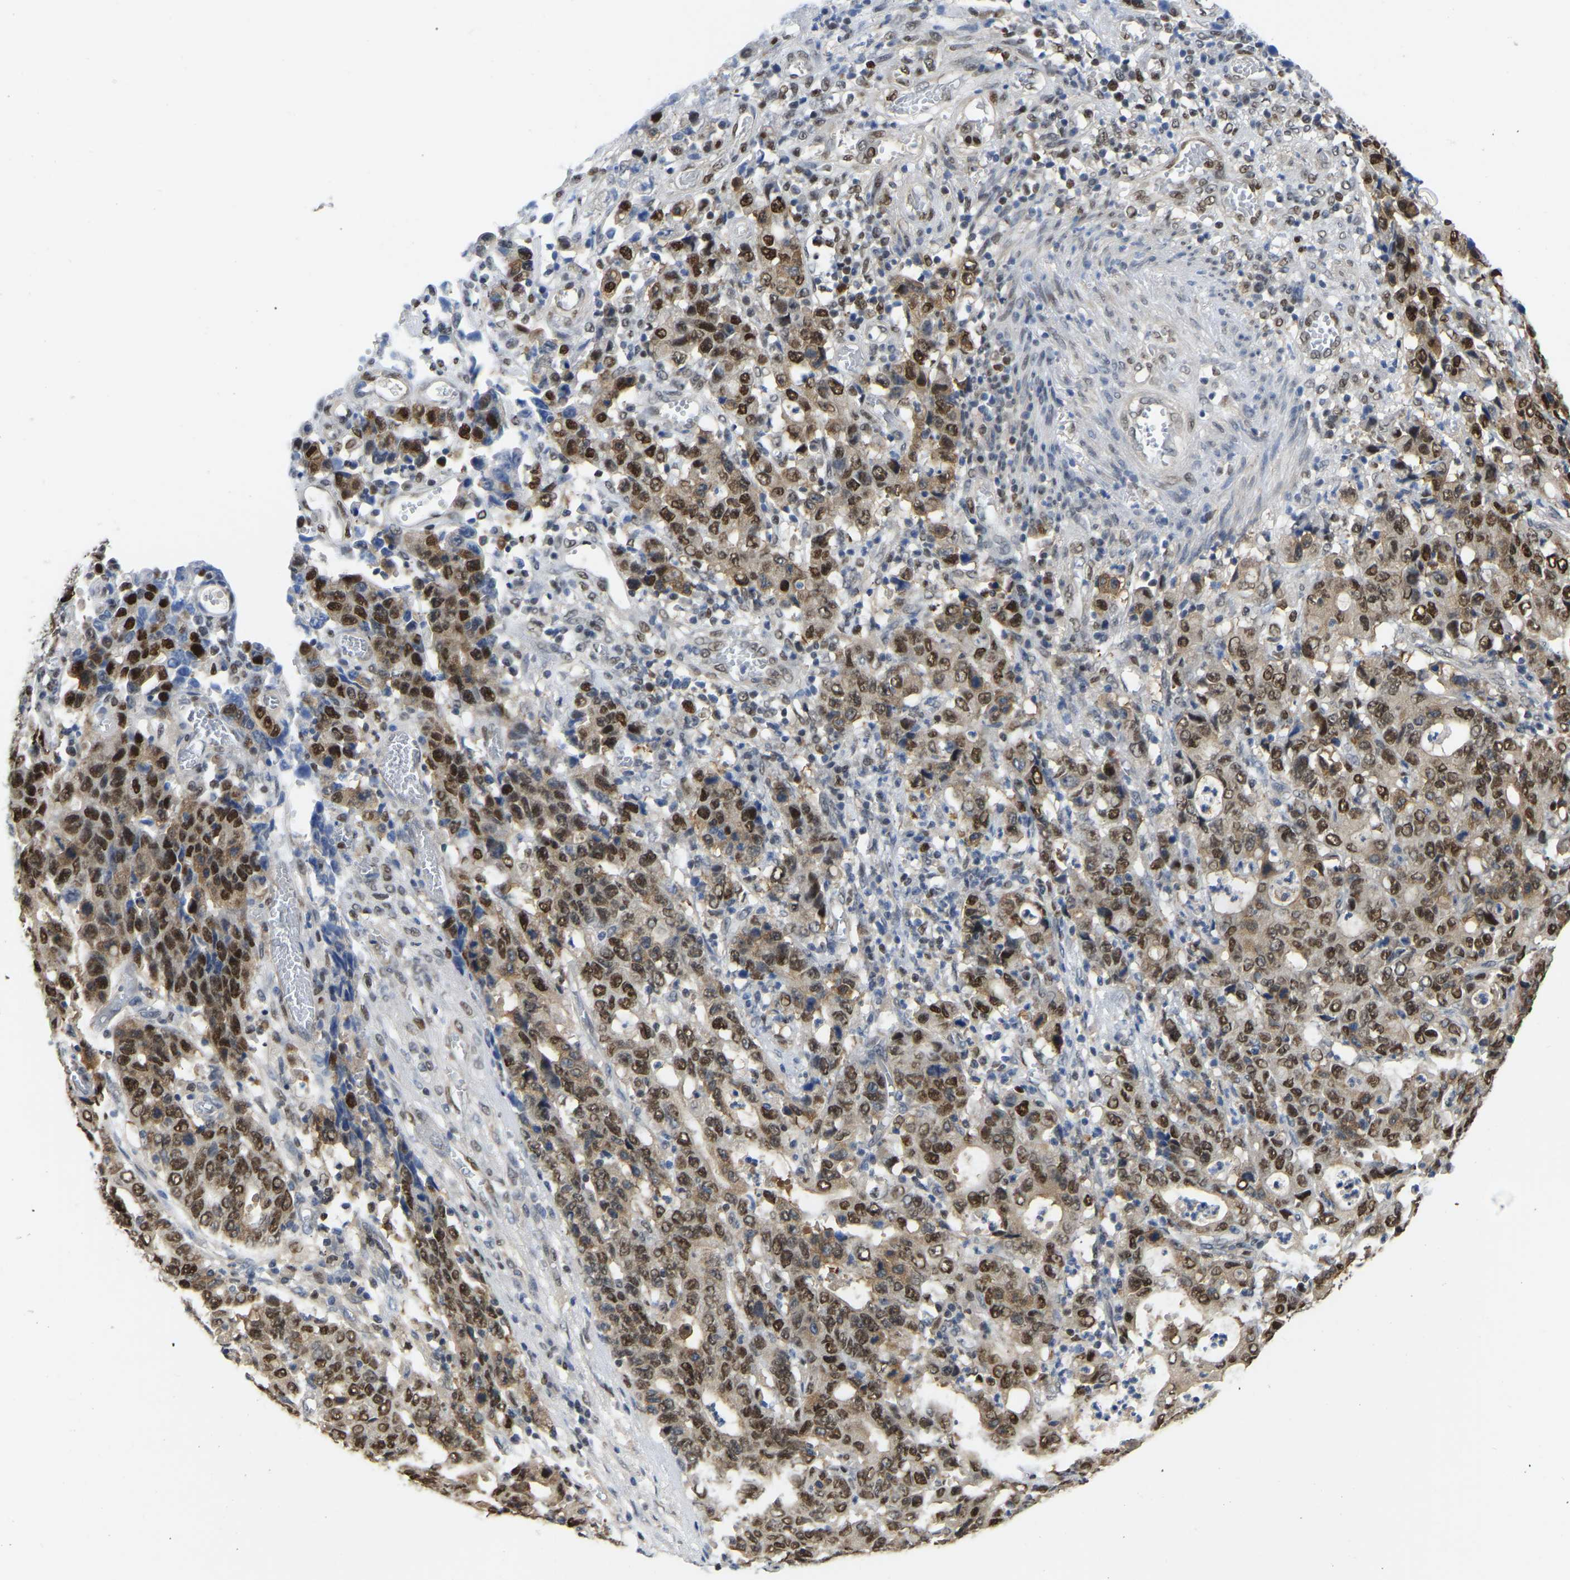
{"staining": {"intensity": "moderate", "quantity": ">75%", "location": "nuclear"}, "tissue": "stomach cancer", "cell_type": "Tumor cells", "image_type": "cancer", "snomed": [{"axis": "morphology", "description": "Adenocarcinoma, NOS"}, {"axis": "topography", "description": "Stomach, upper"}], "caption": "This histopathology image shows IHC staining of human adenocarcinoma (stomach), with medium moderate nuclear staining in approximately >75% of tumor cells.", "gene": "KLRG2", "patient": {"sex": "male", "age": 69}}